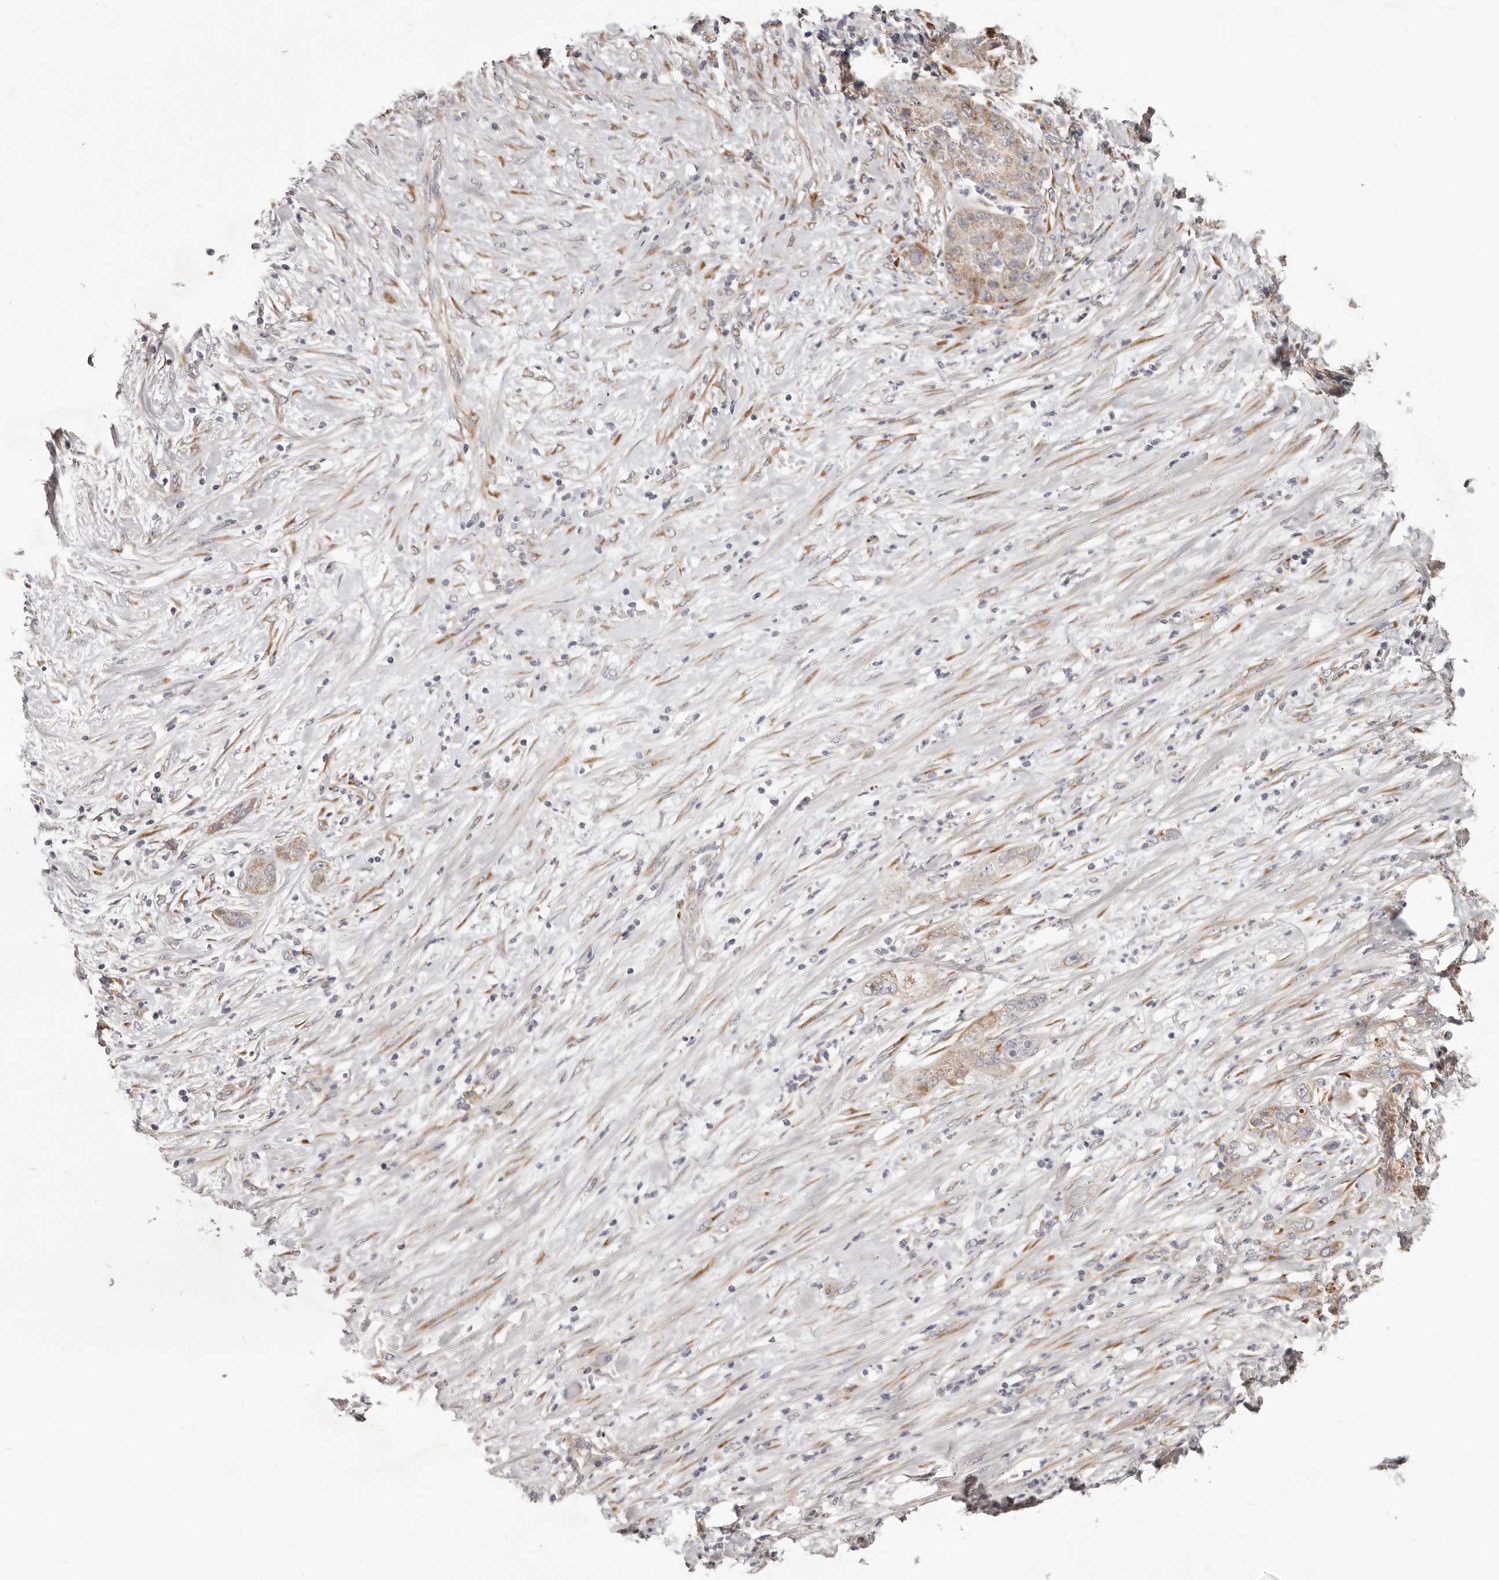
{"staining": {"intensity": "weak", "quantity": ">75%", "location": "cytoplasmic/membranous"}, "tissue": "pancreatic cancer", "cell_type": "Tumor cells", "image_type": "cancer", "snomed": [{"axis": "morphology", "description": "Adenocarcinoma, NOS"}, {"axis": "topography", "description": "Pancreas"}], "caption": "A photomicrograph of human pancreatic cancer (adenocarcinoma) stained for a protein exhibits weak cytoplasmic/membranous brown staining in tumor cells.", "gene": "MRPS10", "patient": {"sex": "female", "age": 78}}